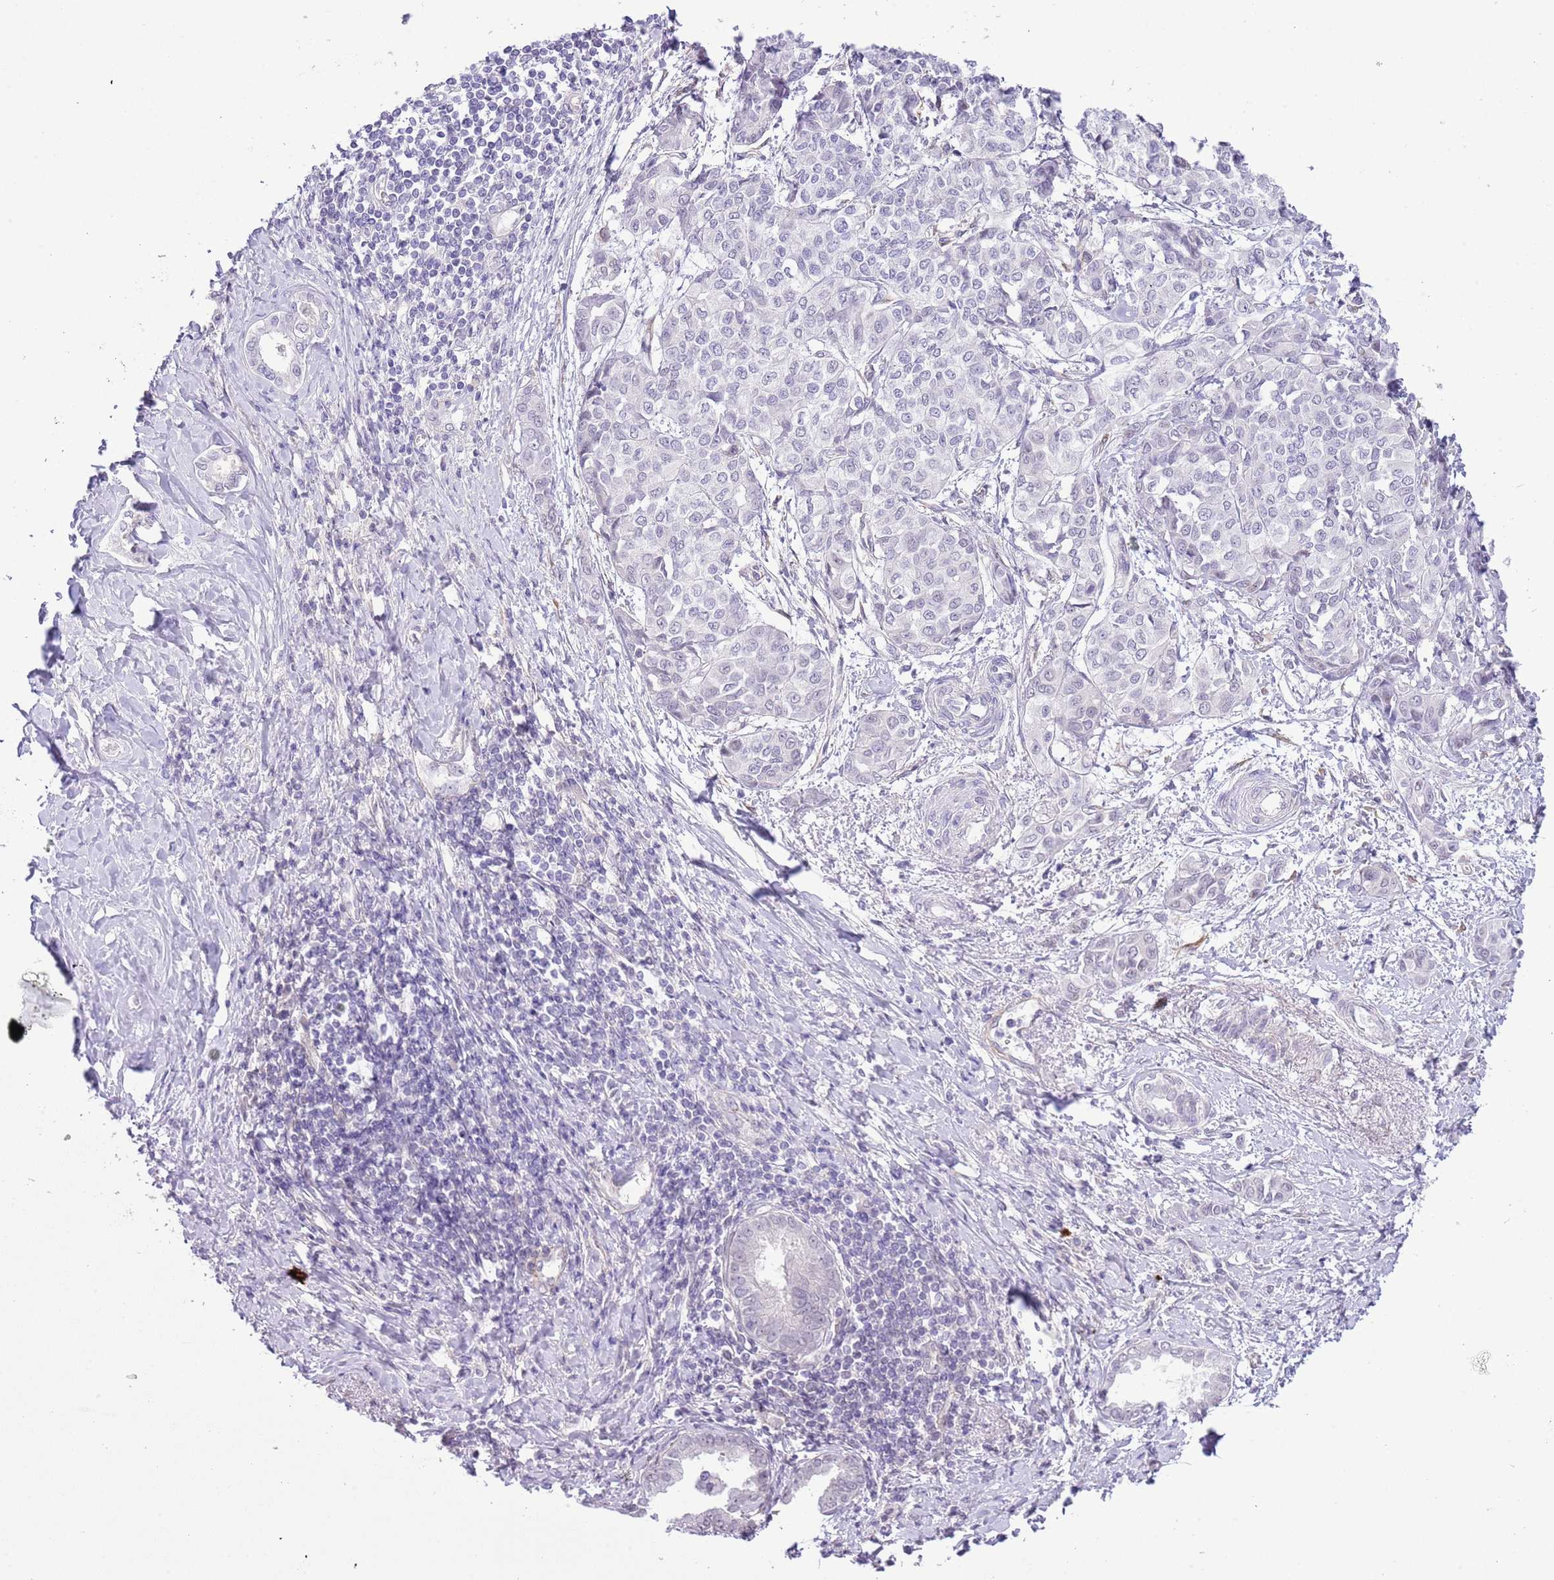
{"staining": {"intensity": "negative", "quantity": "none", "location": "none"}, "tissue": "liver cancer", "cell_type": "Tumor cells", "image_type": "cancer", "snomed": [{"axis": "morphology", "description": "Cholangiocarcinoma"}, {"axis": "topography", "description": "Liver"}], "caption": "Image shows no significant protein expression in tumor cells of liver cancer (cholangiocarcinoma).", "gene": "MIDN", "patient": {"sex": "female", "age": 77}}